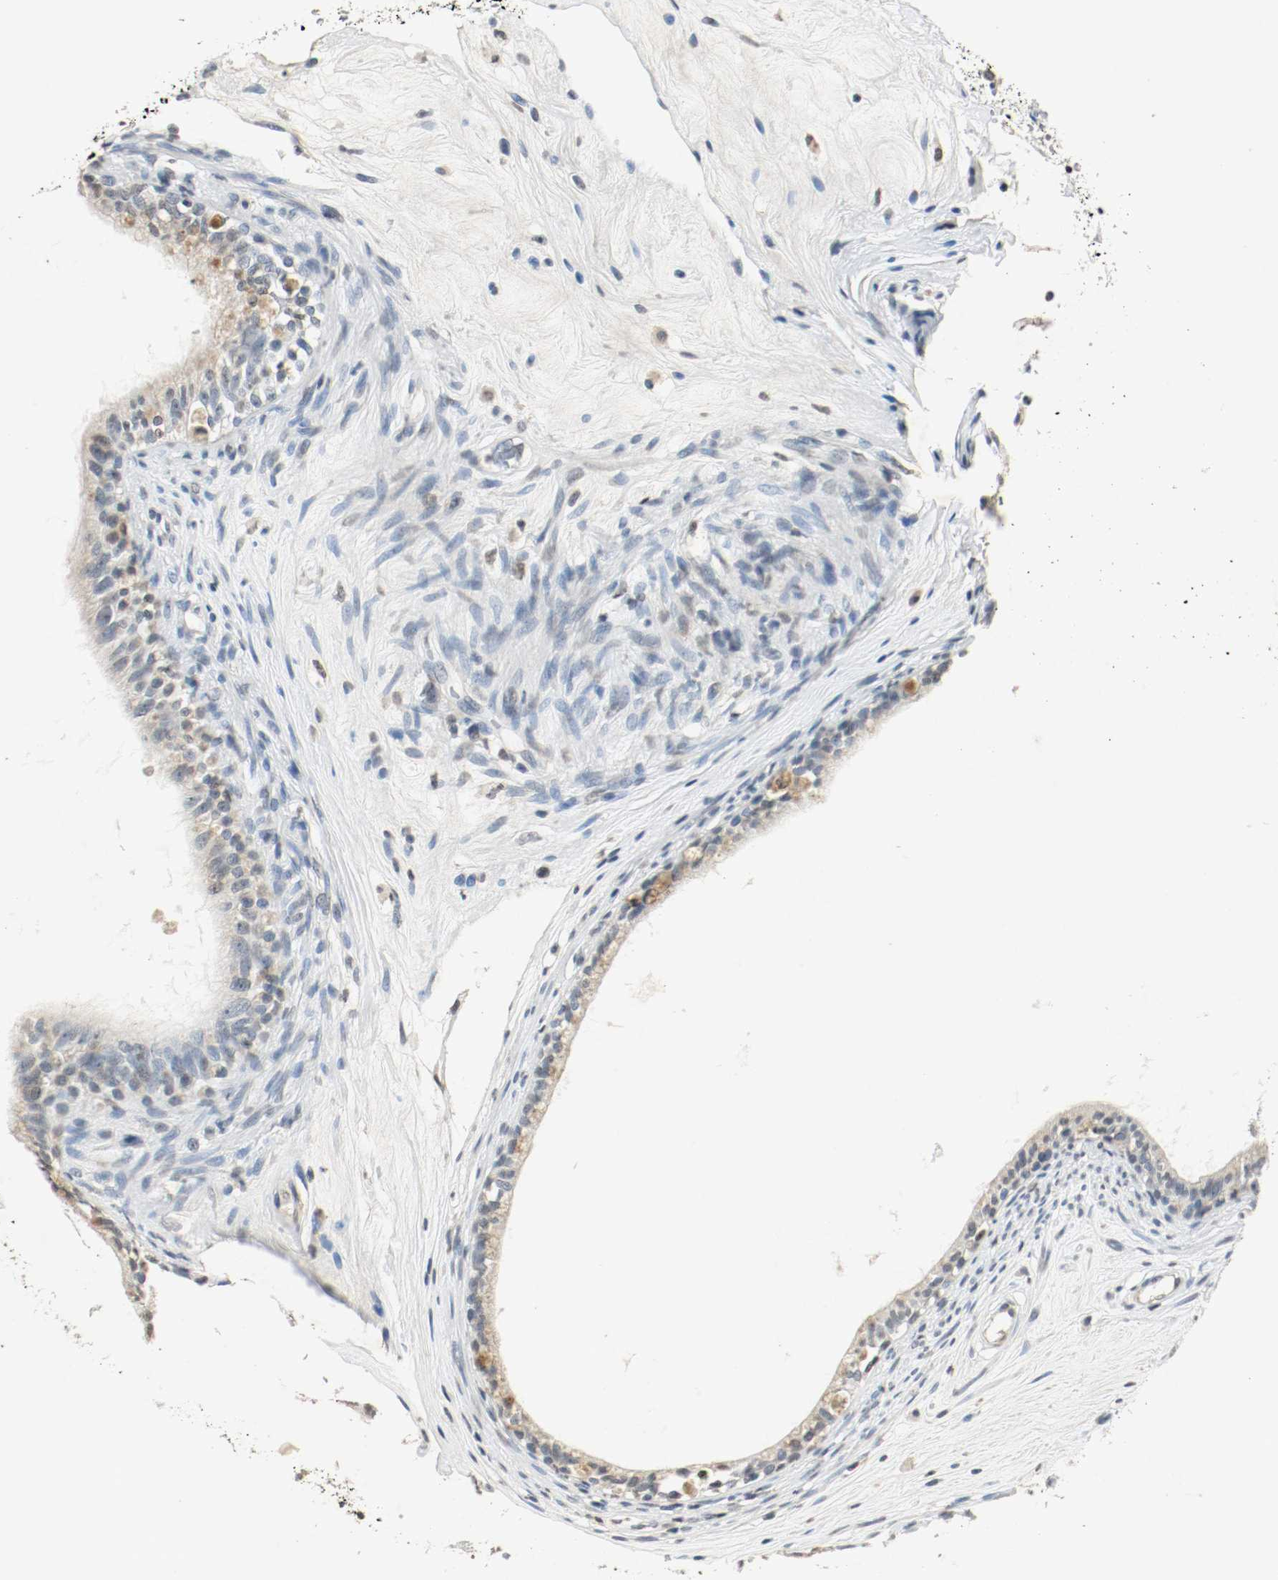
{"staining": {"intensity": "weak", "quantity": "25%-75%", "location": "cytoplasmic/membranous,nuclear"}, "tissue": "epididymis", "cell_type": "Glandular cells", "image_type": "normal", "snomed": [{"axis": "morphology", "description": "Normal tissue, NOS"}, {"axis": "morphology", "description": "Inflammation, NOS"}, {"axis": "topography", "description": "Epididymis"}], "caption": "This photomicrograph exhibits benign epididymis stained with IHC to label a protein in brown. The cytoplasmic/membranous,nuclear of glandular cells show weak positivity for the protein. Nuclei are counter-stained blue.", "gene": "DNMT1", "patient": {"sex": "male", "age": 84}}